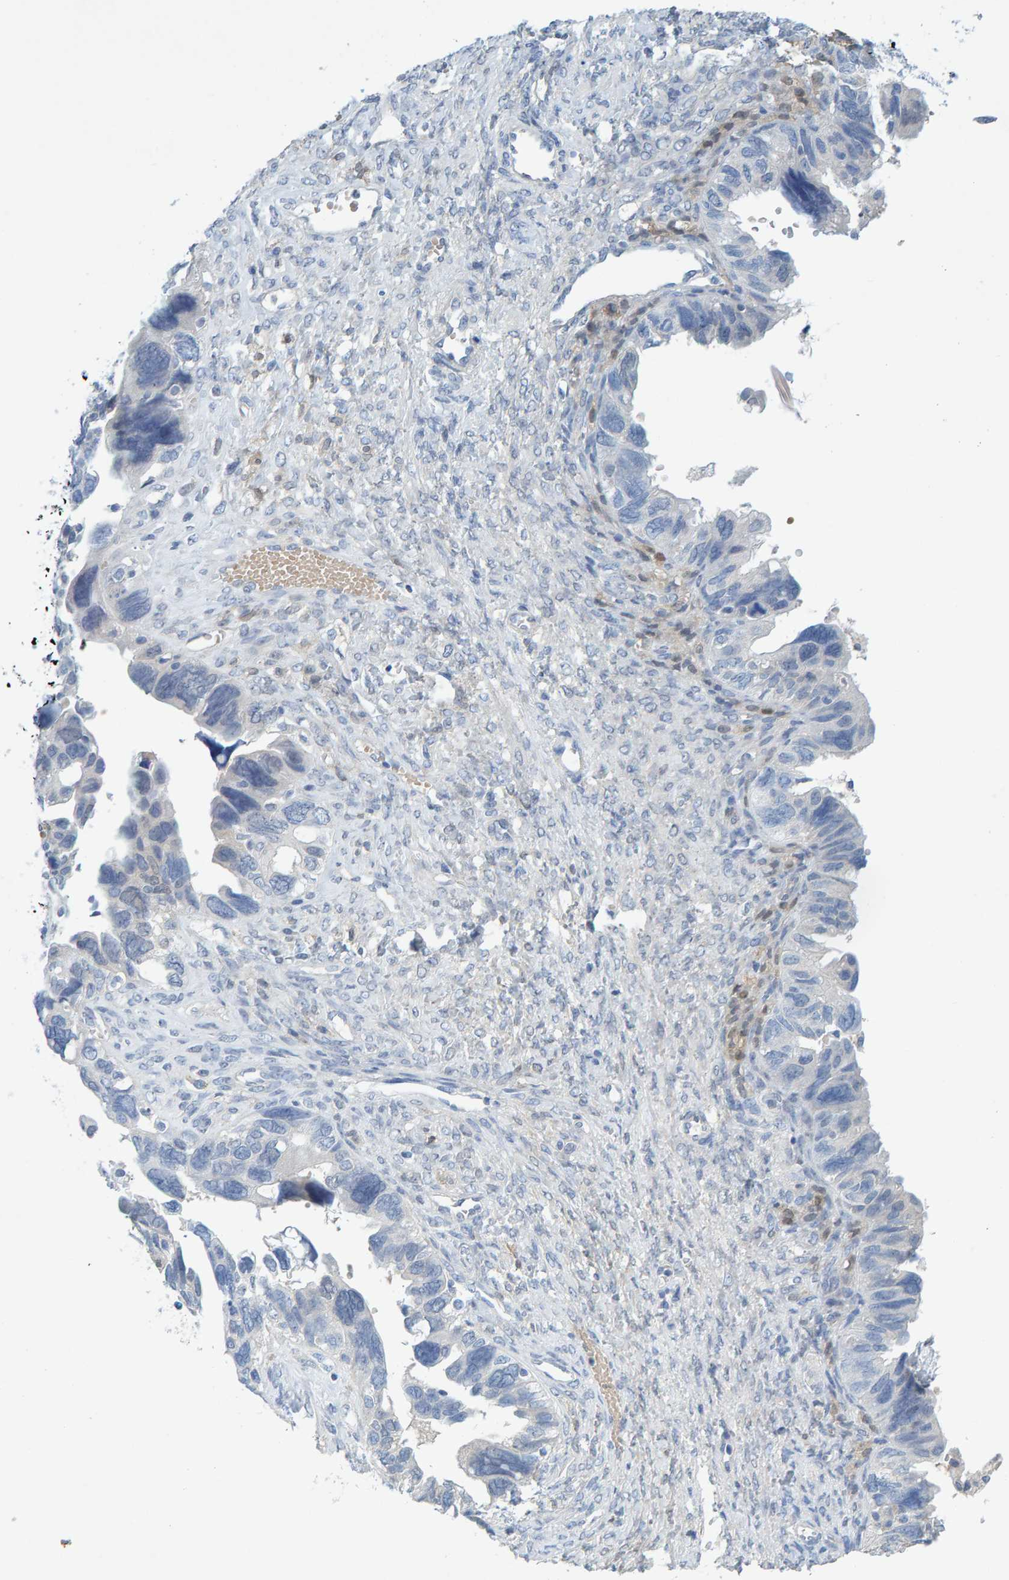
{"staining": {"intensity": "negative", "quantity": "none", "location": "none"}, "tissue": "ovarian cancer", "cell_type": "Tumor cells", "image_type": "cancer", "snomed": [{"axis": "morphology", "description": "Cystadenocarcinoma, serous, NOS"}, {"axis": "topography", "description": "Ovary"}], "caption": "A high-resolution photomicrograph shows immunohistochemistry staining of ovarian serous cystadenocarcinoma, which shows no significant expression in tumor cells.", "gene": "ALAD", "patient": {"sex": "female", "age": 79}}